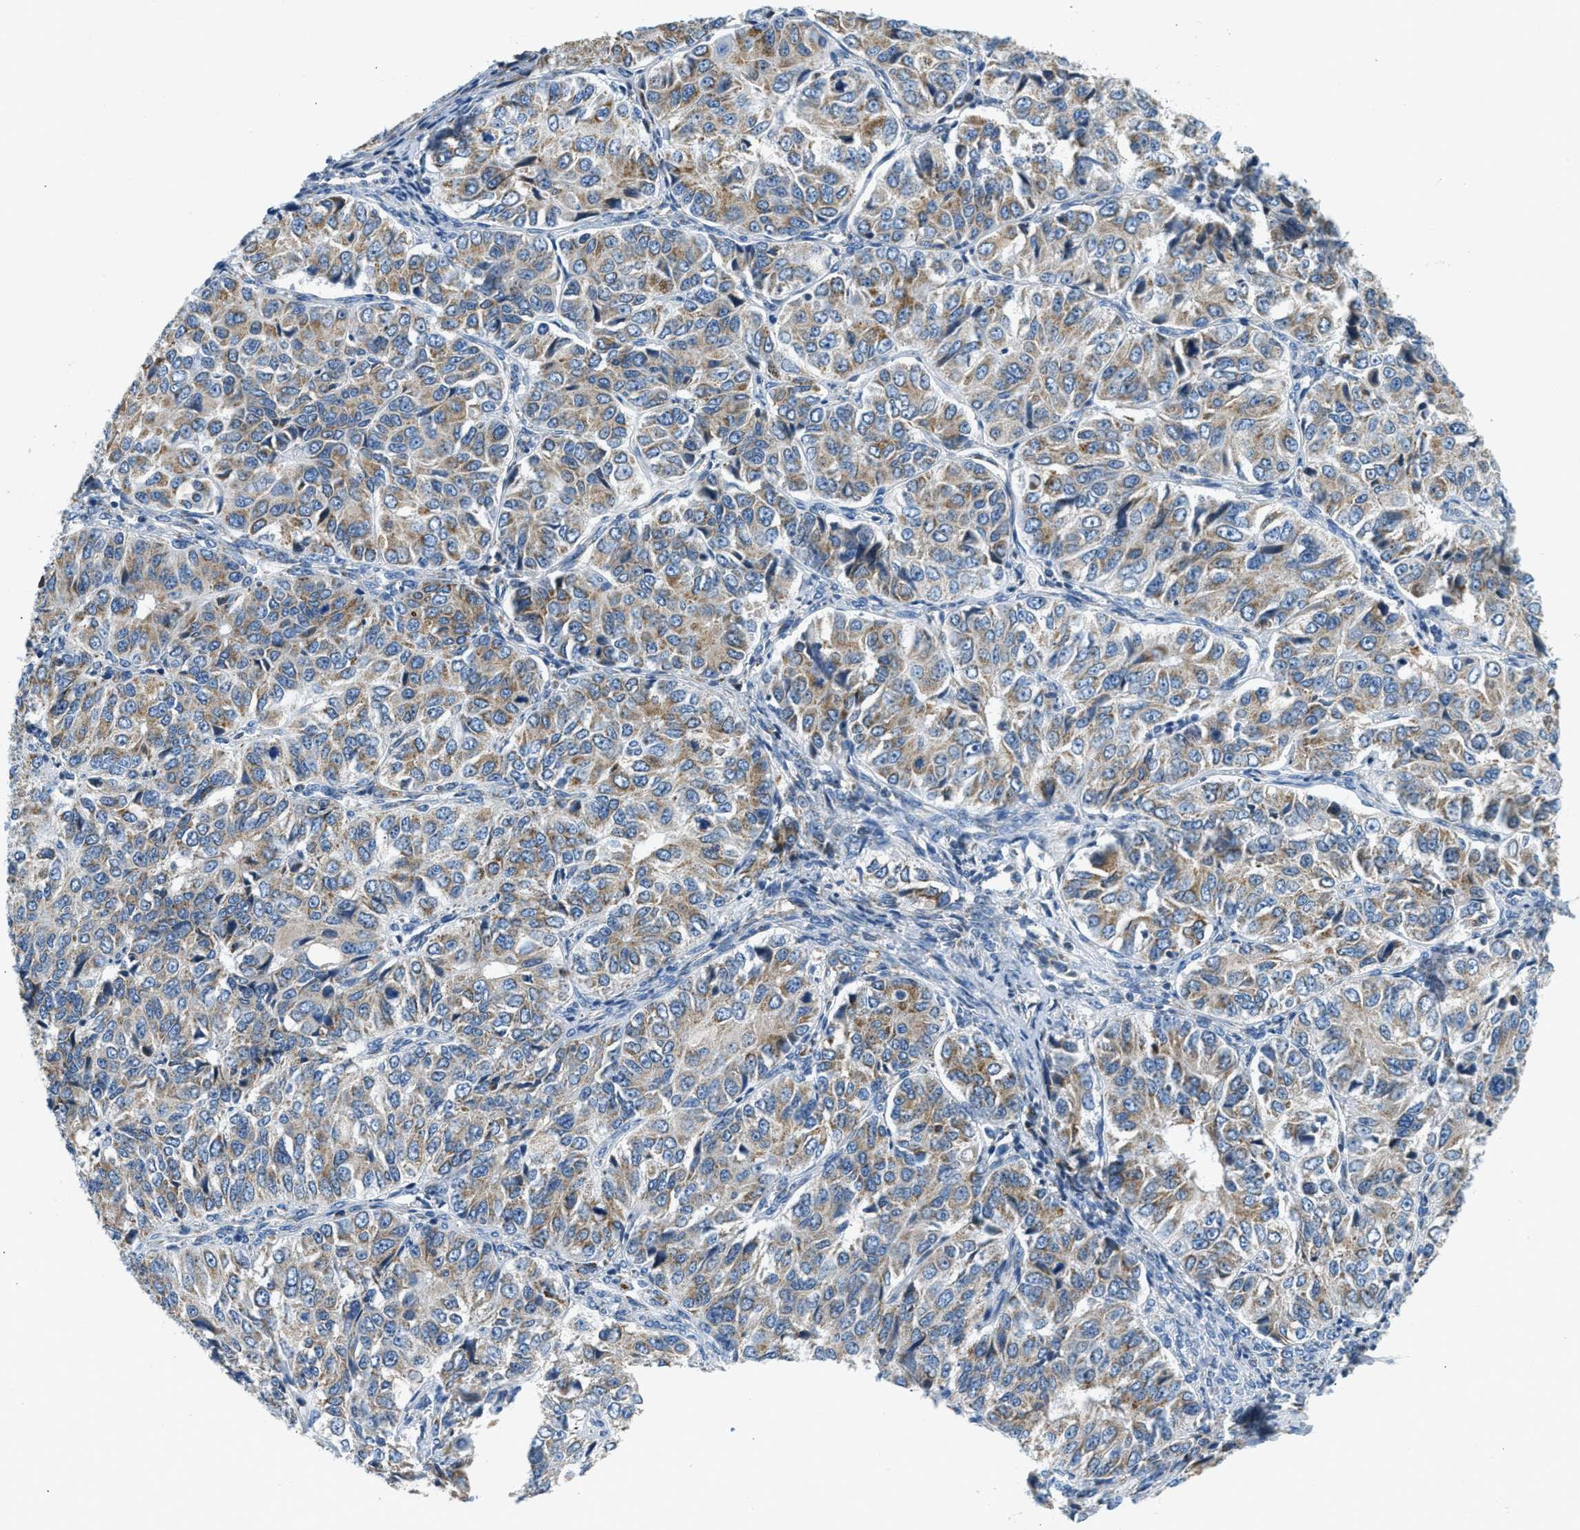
{"staining": {"intensity": "moderate", "quantity": ">75%", "location": "cytoplasmic/membranous"}, "tissue": "ovarian cancer", "cell_type": "Tumor cells", "image_type": "cancer", "snomed": [{"axis": "morphology", "description": "Carcinoma, endometroid"}, {"axis": "topography", "description": "Ovary"}], "caption": "An IHC photomicrograph of neoplastic tissue is shown. Protein staining in brown shows moderate cytoplasmic/membranous positivity in ovarian endometroid carcinoma within tumor cells. Immunohistochemistry stains the protein in brown and the nuclei are stained blue.", "gene": "ACADVL", "patient": {"sex": "female", "age": 51}}